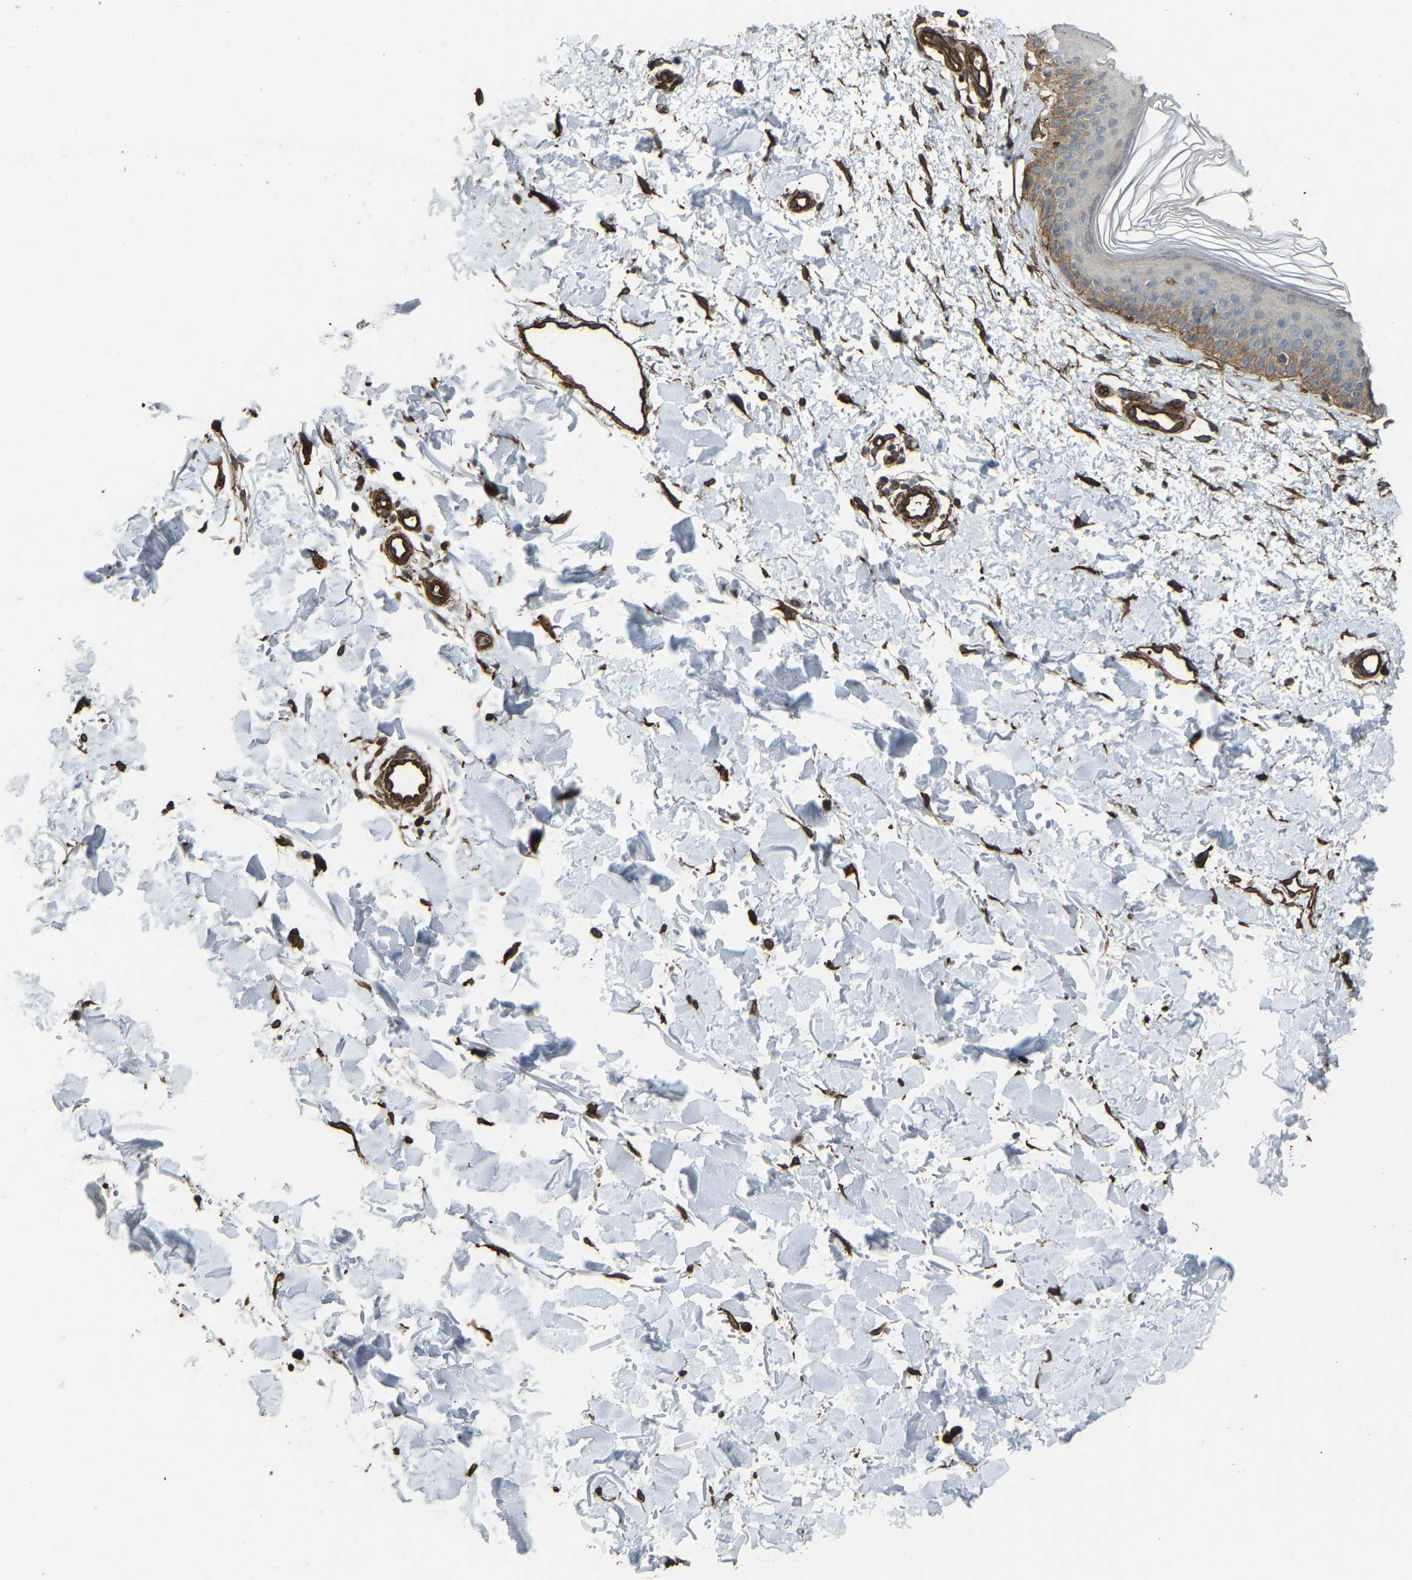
{"staining": {"intensity": "strong", "quantity": ">75%", "location": "cytoplasmic/membranous"}, "tissue": "skin", "cell_type": "Fibroblasts", "image_type": "normal", "snomed": [{"axis": "morphology", "description": "Normal tissue, NOS"}, {"axis": "morphology", "description": "Malignant melanoma, NOS"}, {"axis": "topography", "description": "Skin"}], "caption": "Skin stained with immunohistochemistry (IHC) displays strong cytoplasmic/membranous positivity in approximately >75% of fibroblasts.", "gene": "NMB", "patient": {"sex": "male", "age": 83}}